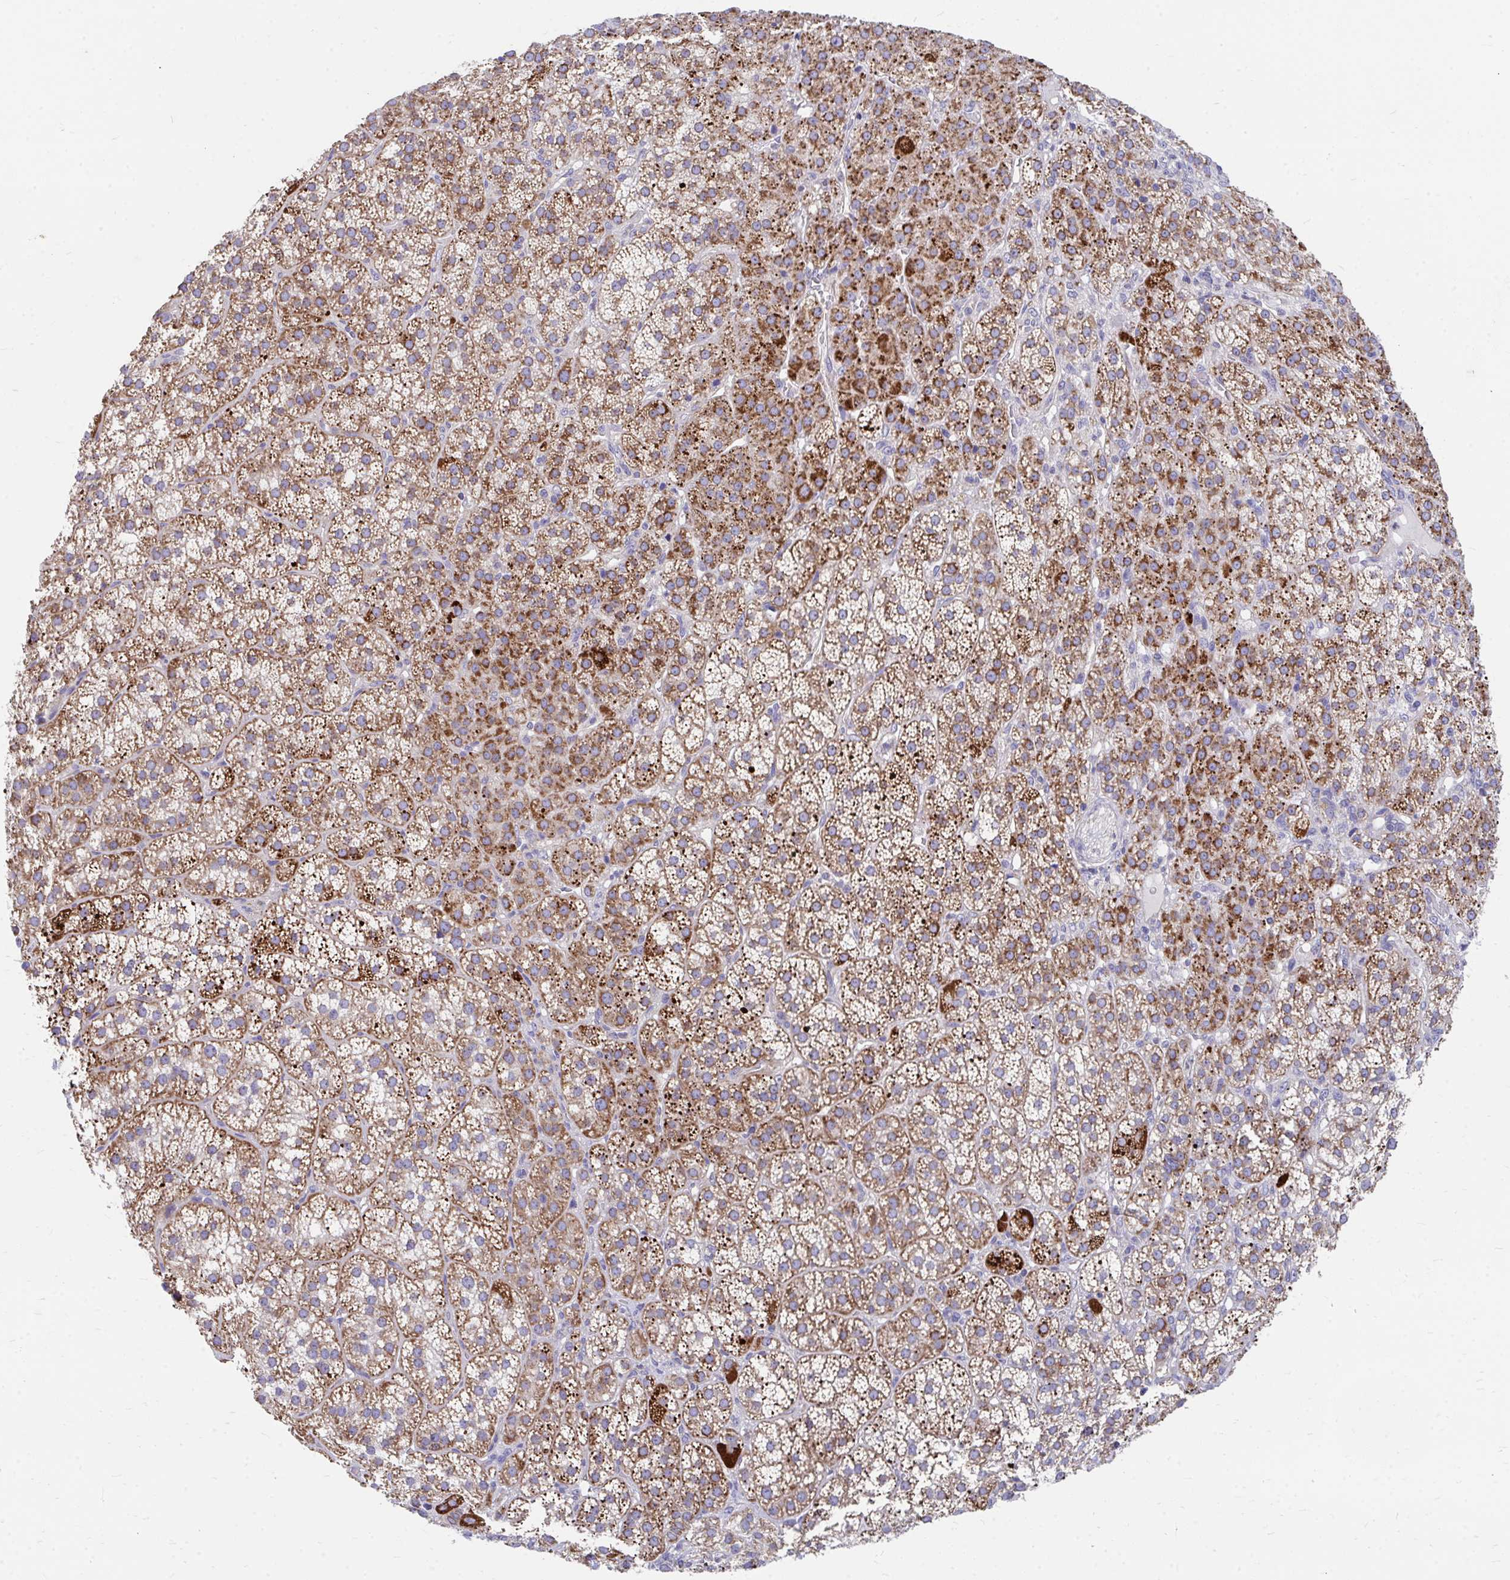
{"staining": {"intensity": "strong", "quantity": "25%-75%", "location": "cytoplasmic/membranous"}, "tissue": "adrenal gland", "cell_type": "Glandular cells", "image_type": "normal", "snomed": [{"axis": "morphology", "description": "Normal tissue, NOS"}, {"axis": "topography", "description": "Adrenal gland"}], "caption": "Protein expression by IHC displays strong cytoplasmic/membranous positivity in approximately 25%-75% of glandular cells in benign adrenal gland.", "gene": "FHIP1B", "patient": {"sex": "female", "age": 60}}